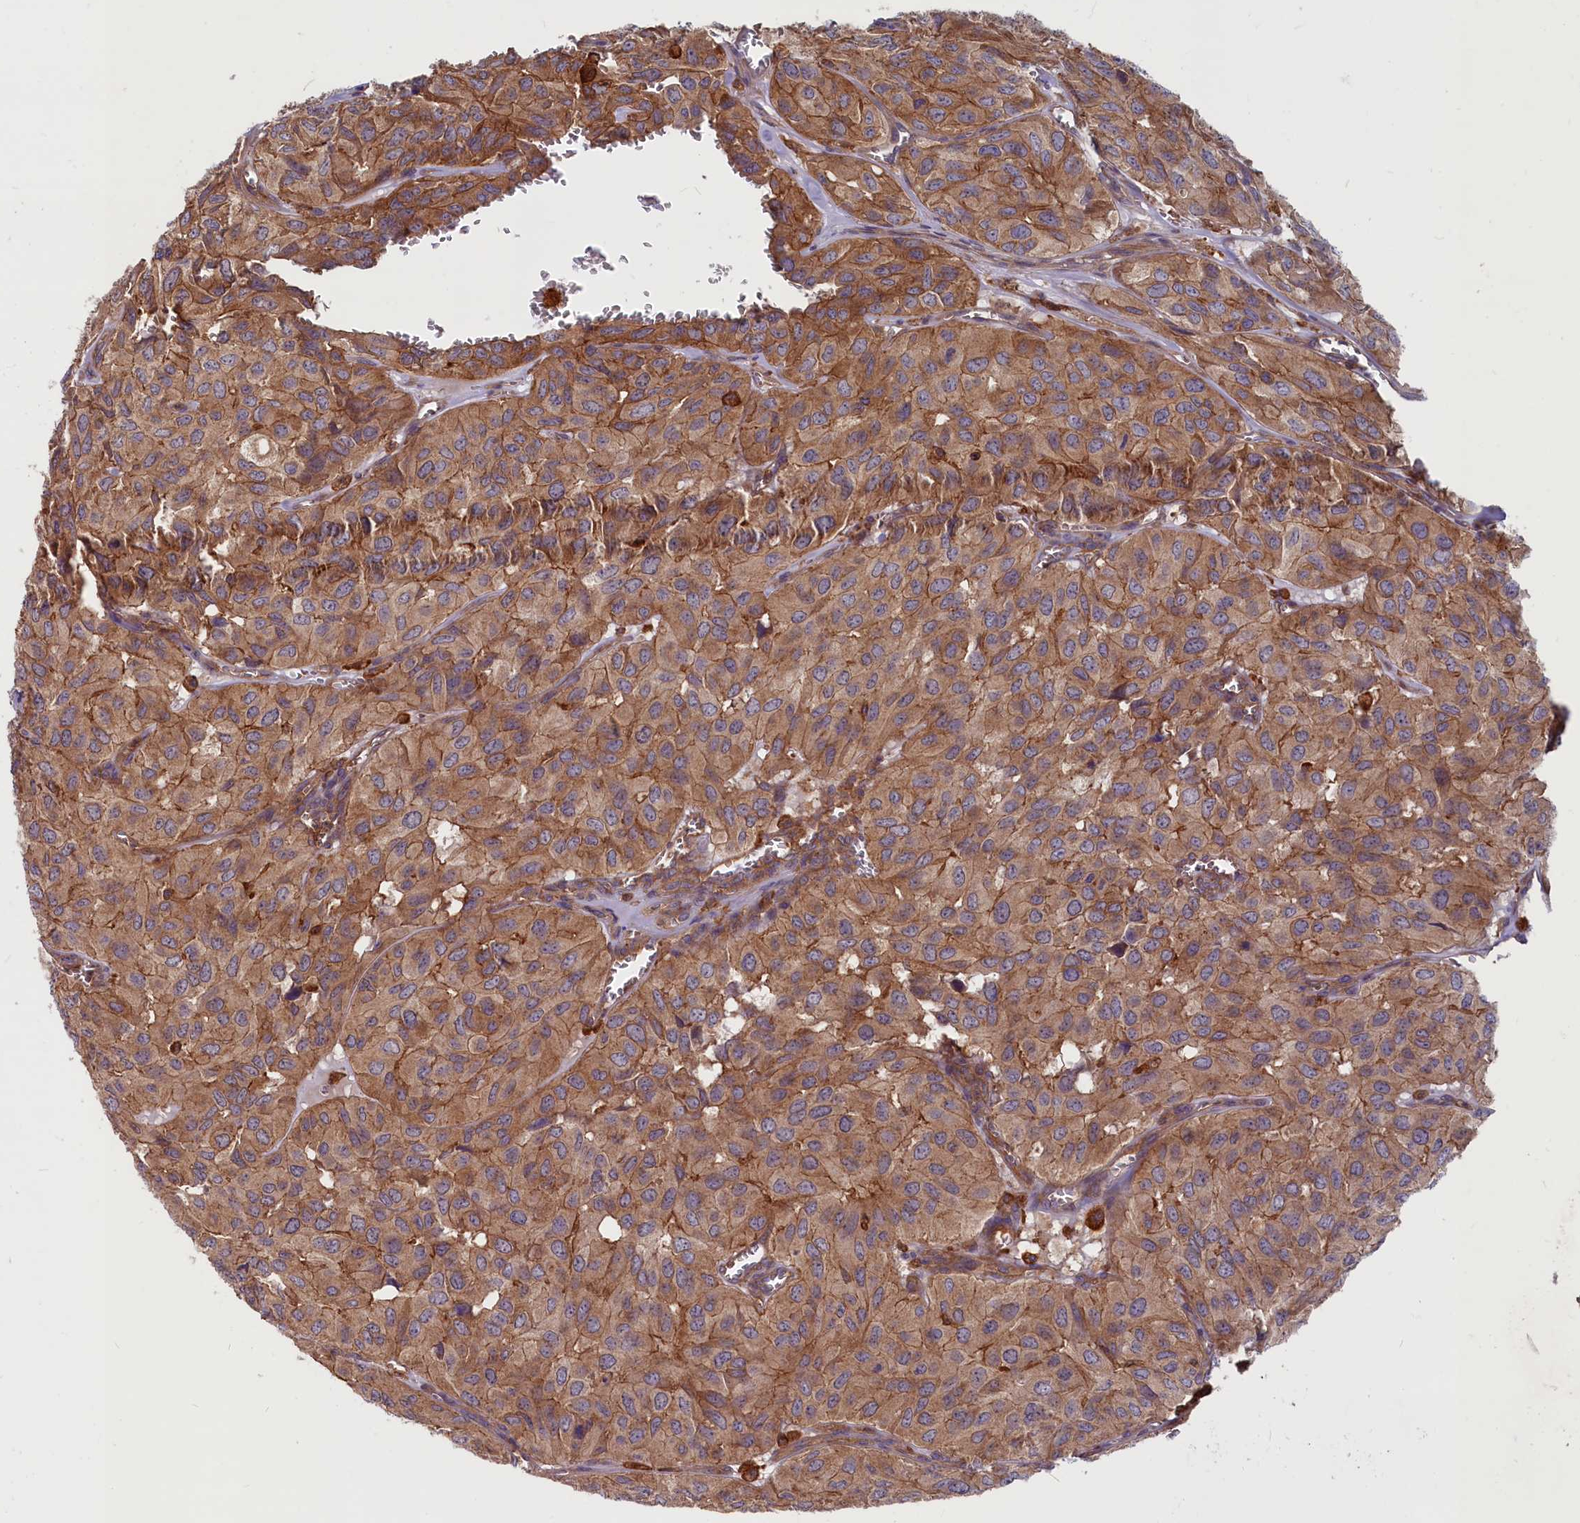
{"staining": {"intensity": "moderate", "quantity": ">75%", "location": "cytoplasmic/membranous"}, "tissue": "head and neck cancer", "cell_type": "Tumor cells", "image_type": "cancer", "snomed": [{"axis": "morphology", "description": "Adenocarcinoma, NOS"}, {"axis": "topography", "description": "Salivary gland, NOS"}, {"axis": "topography", "description": "Head-Neck"}], "caption": "A histopathology image of adenocarcinoma (head and neck) stained for a protein reveals moderate cytoplasmic/membranous brown staining in tumor cells.", "gene": "MYO9B", "patient": {"sex": "female", "age": 76}}